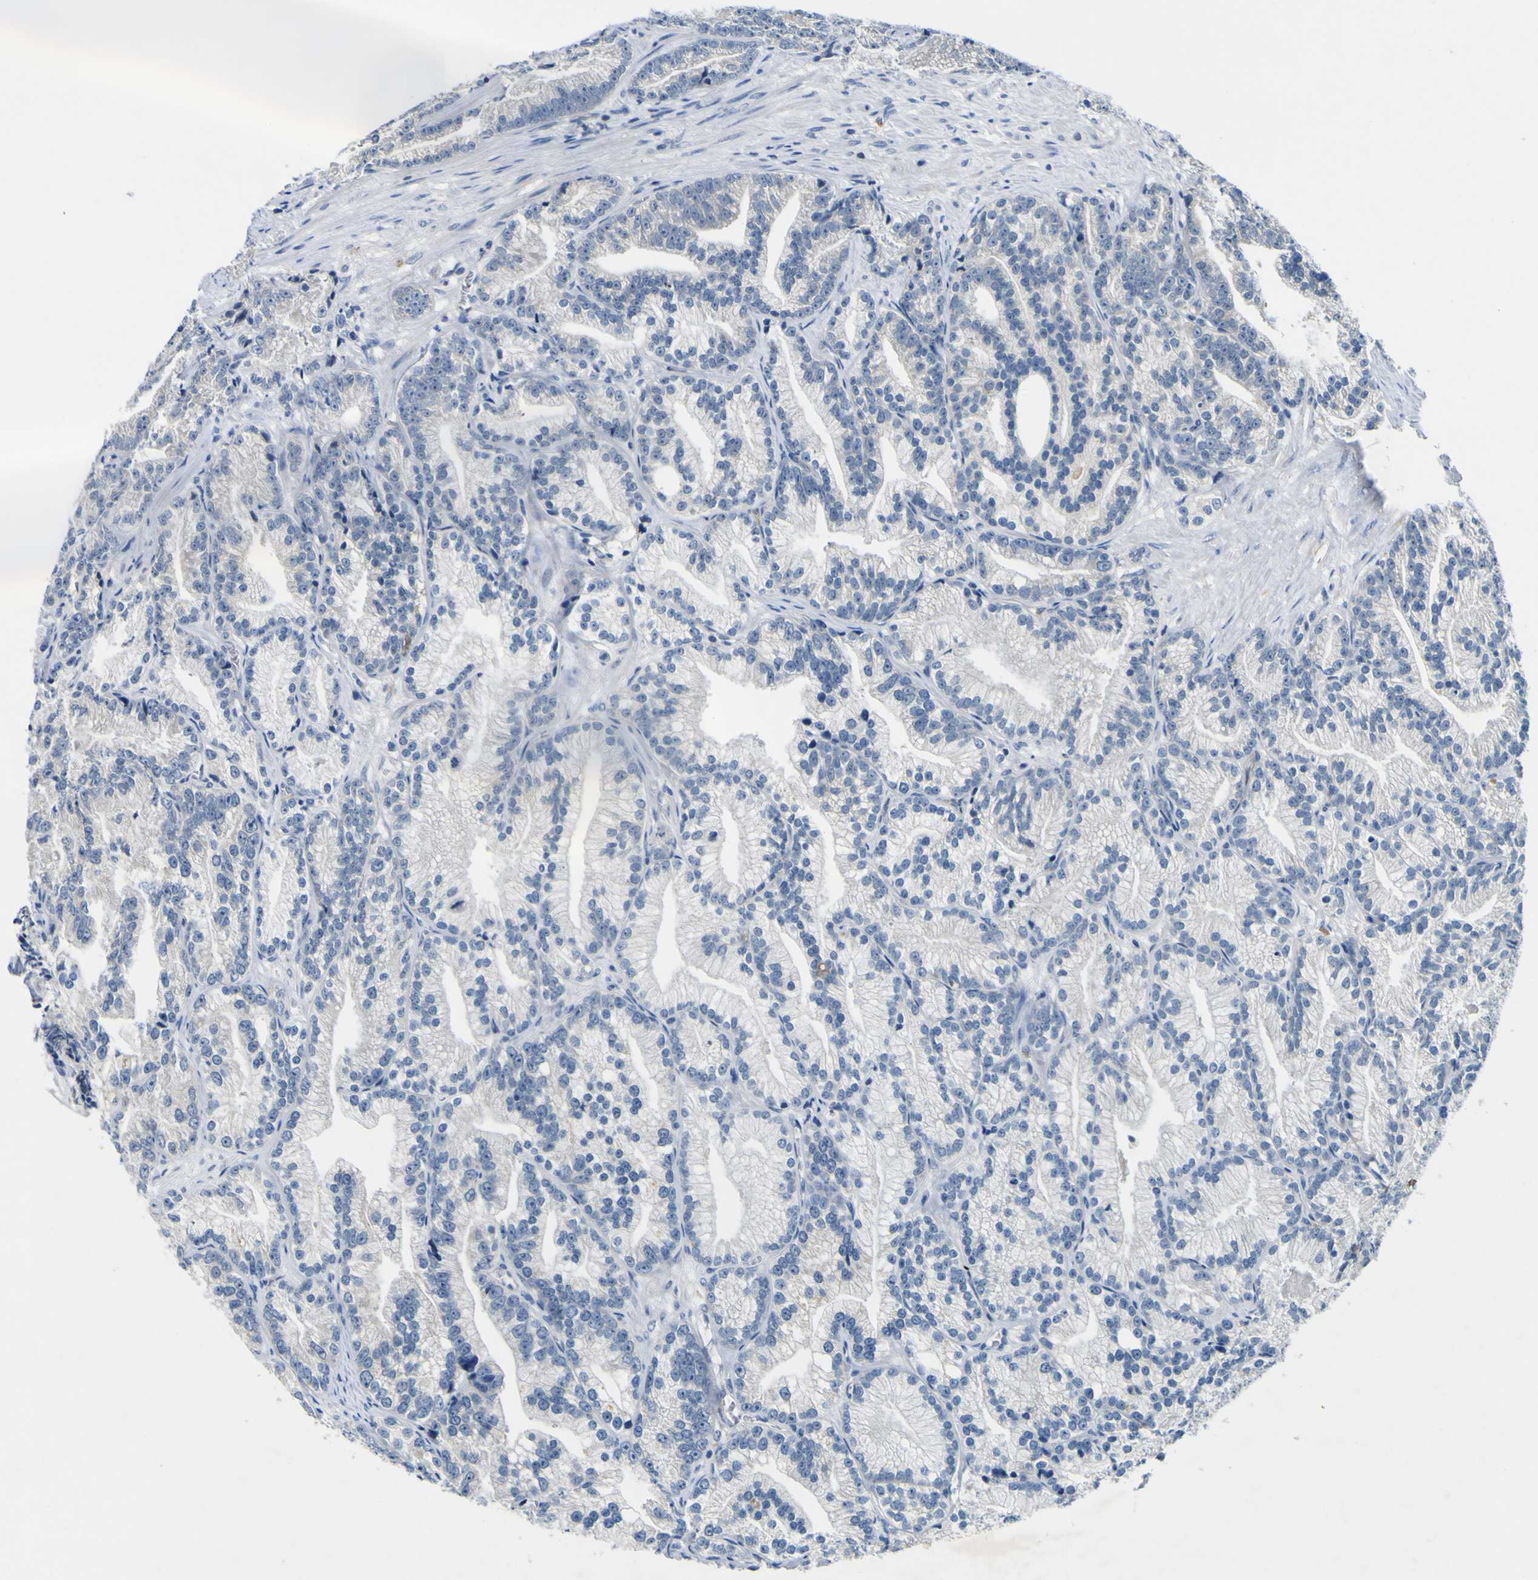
{"staining": {"intensity": "negative", "quantity": "none", "location": "none"}, "tissue": "prostate cancer", "cell_type": "Tumor cells", "image_type": "cancer", "snomed": [{"axis": "morphology", "description": "Adenocarcinoma, Low grade"}, {"axis": "topography", "description": "Prostate"}], "caption": "Immunohistochemistry photomicrograph of neoplastic tissue: human prostate cancer stained with DAB (3,3'-diaminobenzidine) demonstrates no significant protein staining in tumor cells.", "gene": "LDLR", "patient": {"sex": "male", "age": 89}}